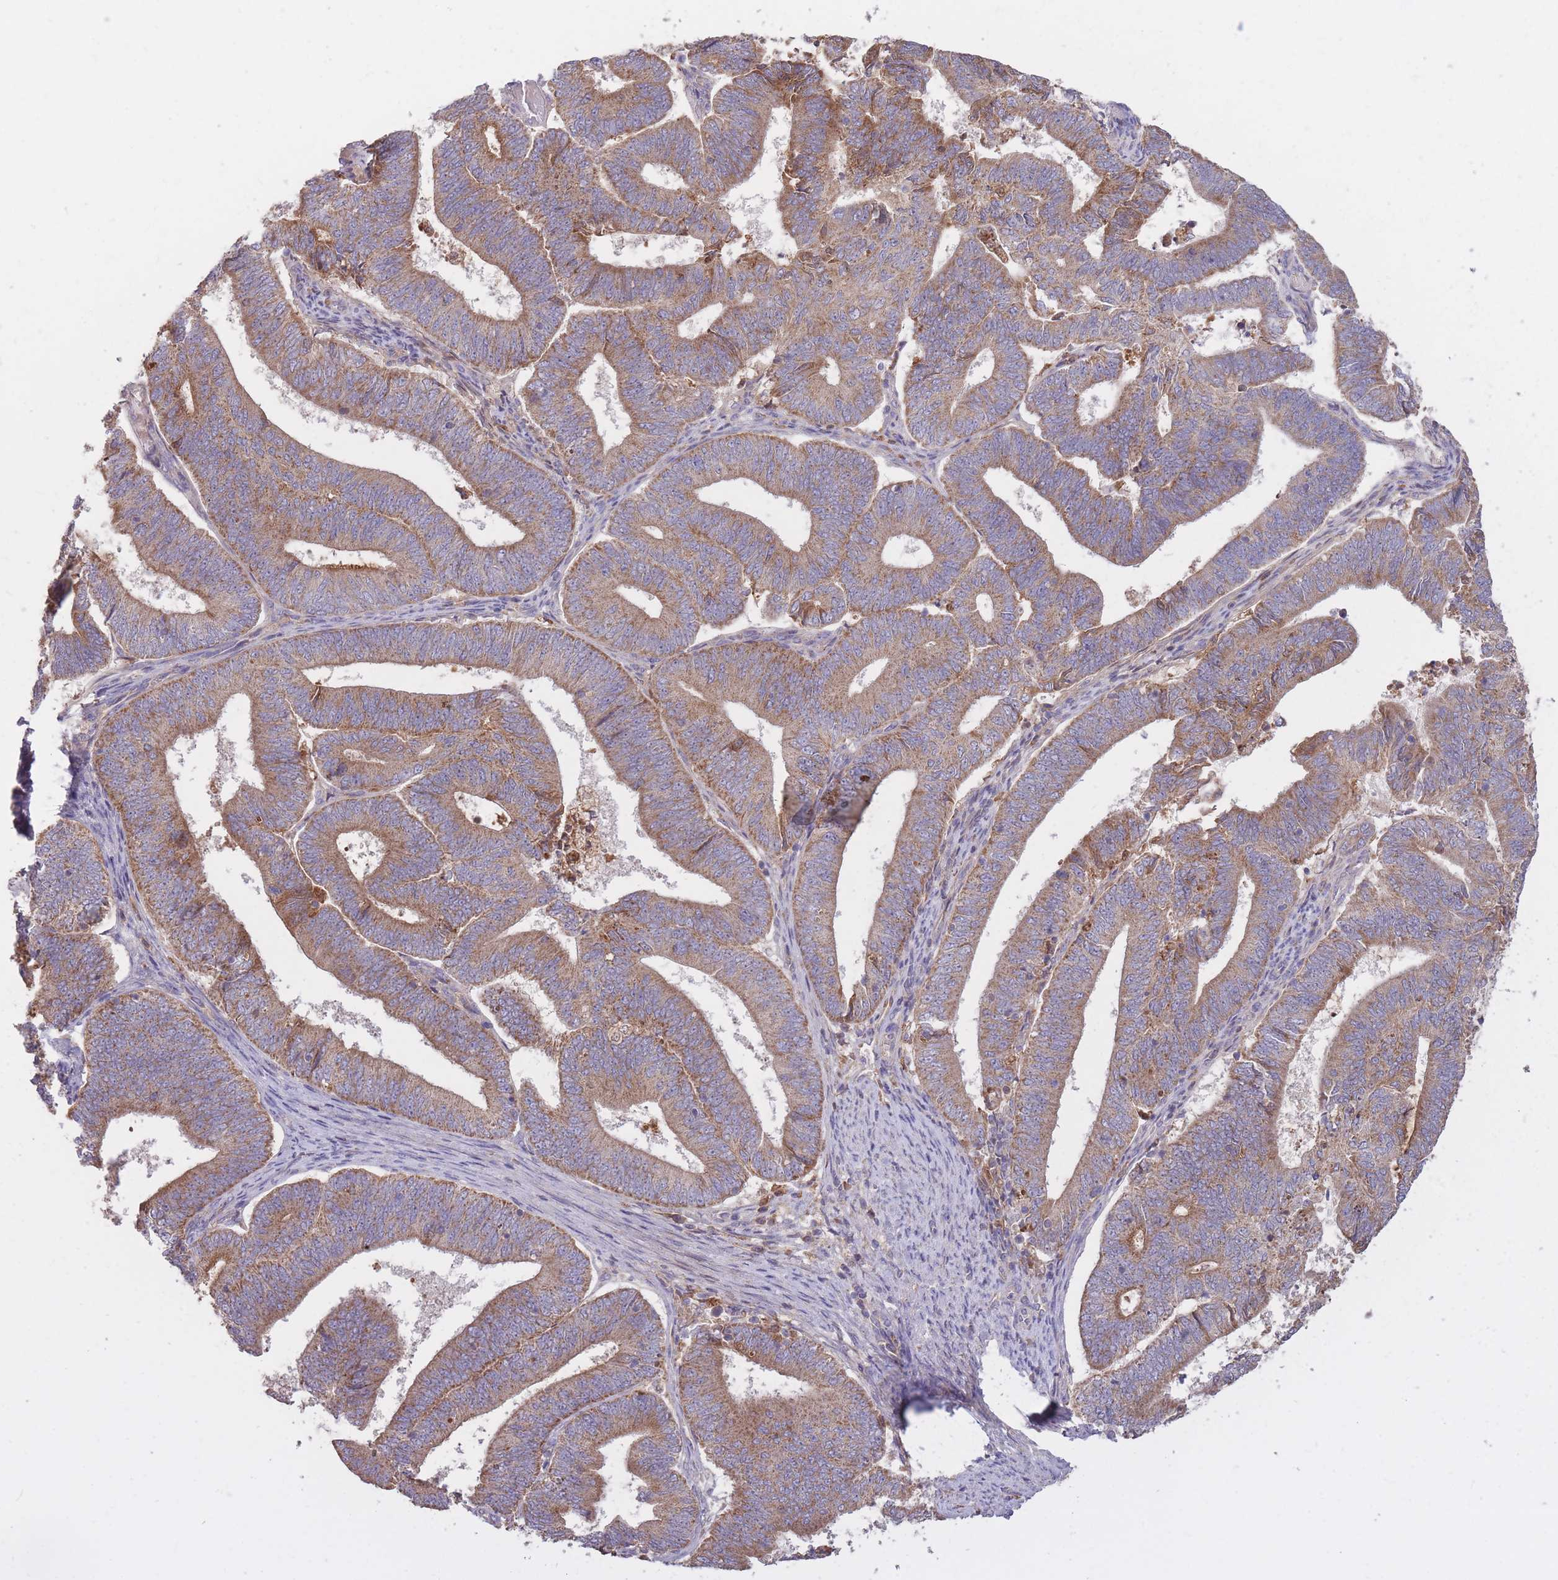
{"staining": {"intensity": "moderate", "quantity": ">75%", "location": "cytoplasmic/membranous"}, "tissue": "endometrial cancer", "cell_type": "Tumor cells", "image_type": "cancer", "snomed": [{"axis": "morphology", "description": "Adenocarcinoma, NOS"}, {"axis": "topography", "description": "Endometrium"}], "caption": "Immunohistochemistry (DAB) staining of endometrial cancer demonstrates moderate cytoplasmic/membranous protein expression in about >75% of tumor cells.", "gene": "IGF2BP2", "patient": {"sex": "female", "age": 70}}